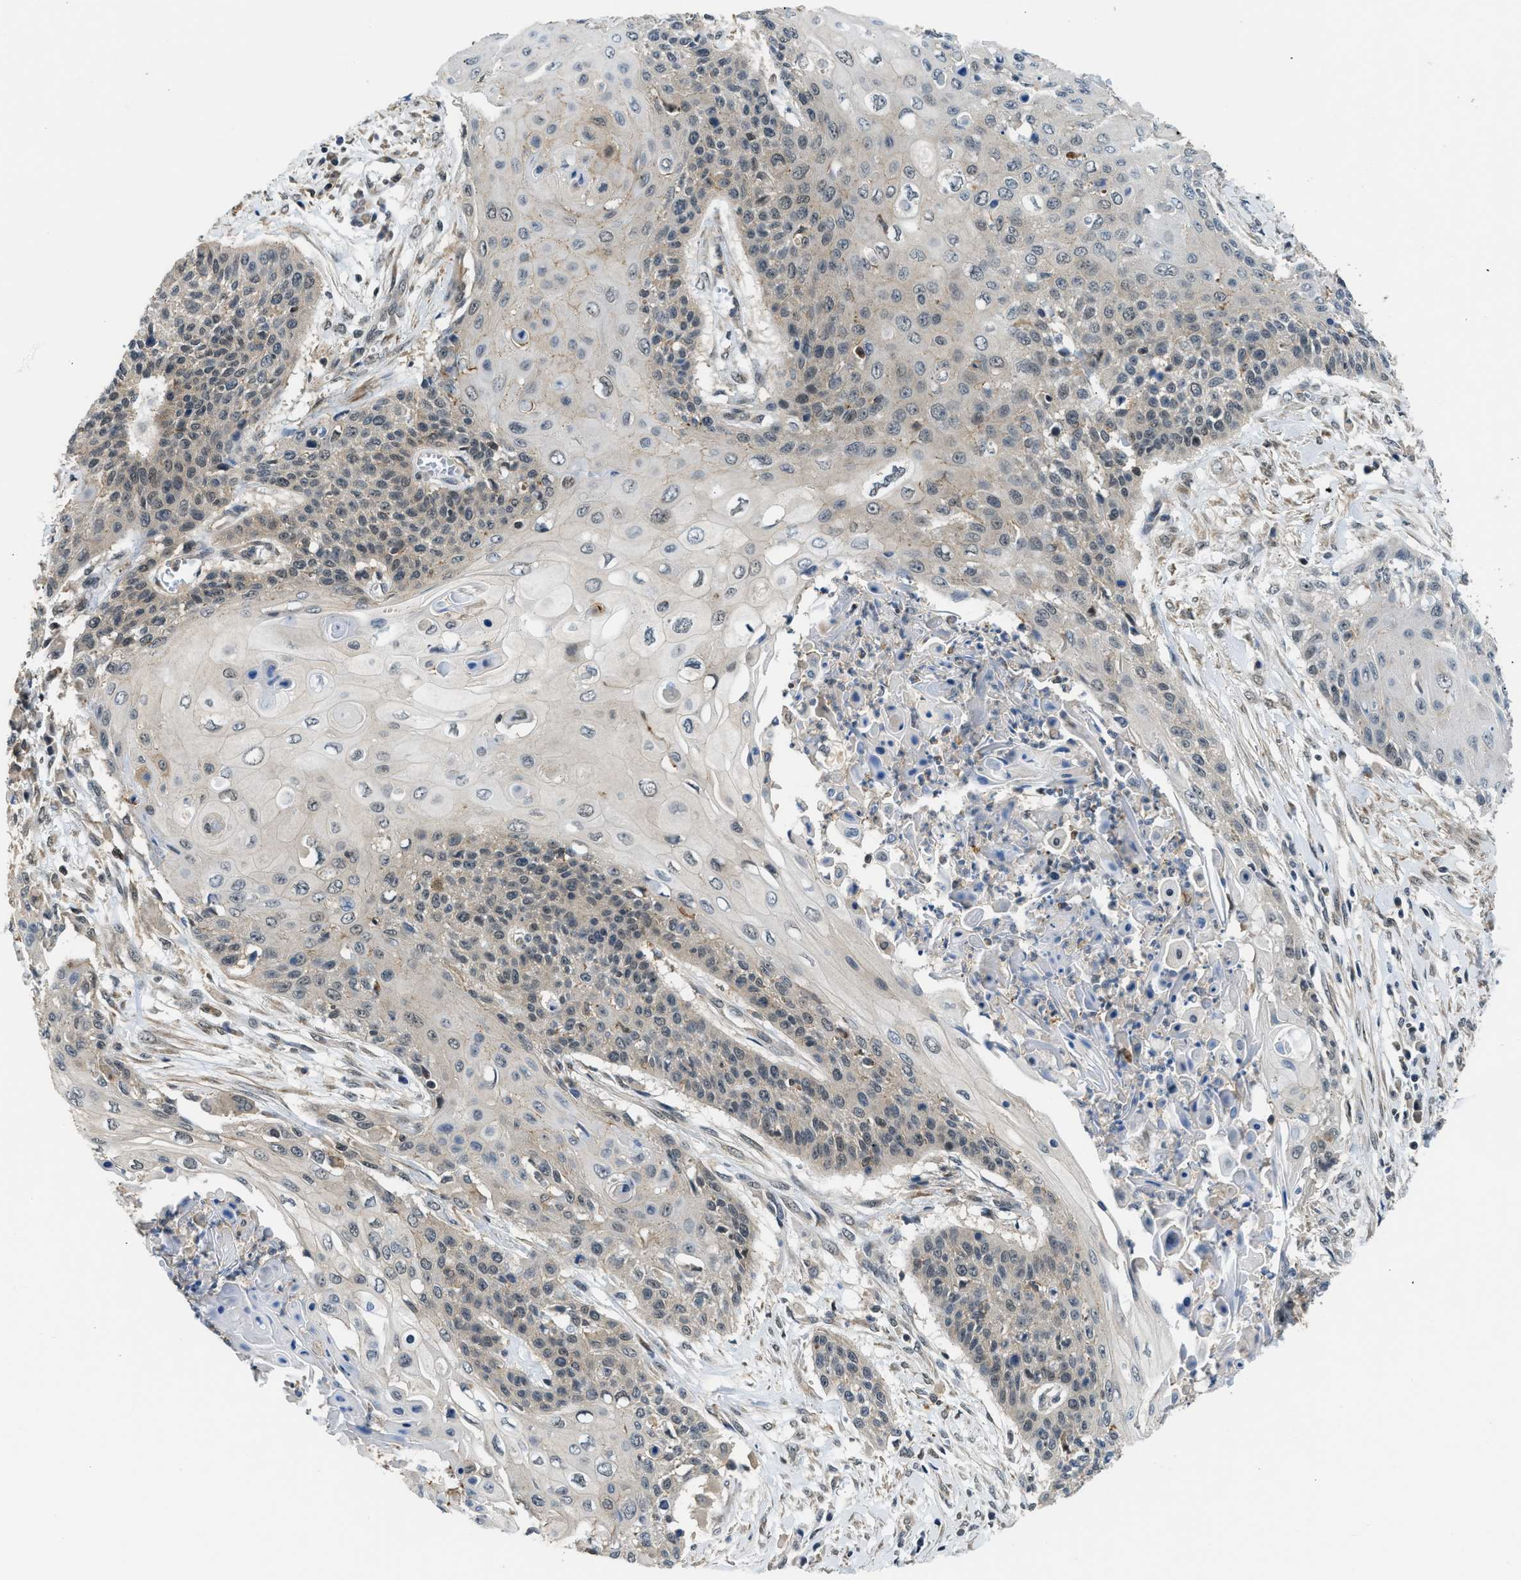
{"staining": {"intensity": "weak", "quantity": "25%-75%", "location": "cytoplasmic/membranous,nuclear"}, "tissue": "cervical cancer", "cell_type": "Tumor cells", "image_type": "cancer", "snomed": [{"axis": "morphology", "description": "Squamous cell carcinoma, NOS"}, {"axis": "topography", "description": "Cervix"}], "caption": "High-power microscopy captured an immunohistochemistry micrograph of squamous cell carcinoma (cervical), revealing weak cytoplasmic/membranous and nuclear staining in about 25%-75% of tumor cells.", "gene": "MTMR1", "patient": {"sex": "female", "age": 39}}